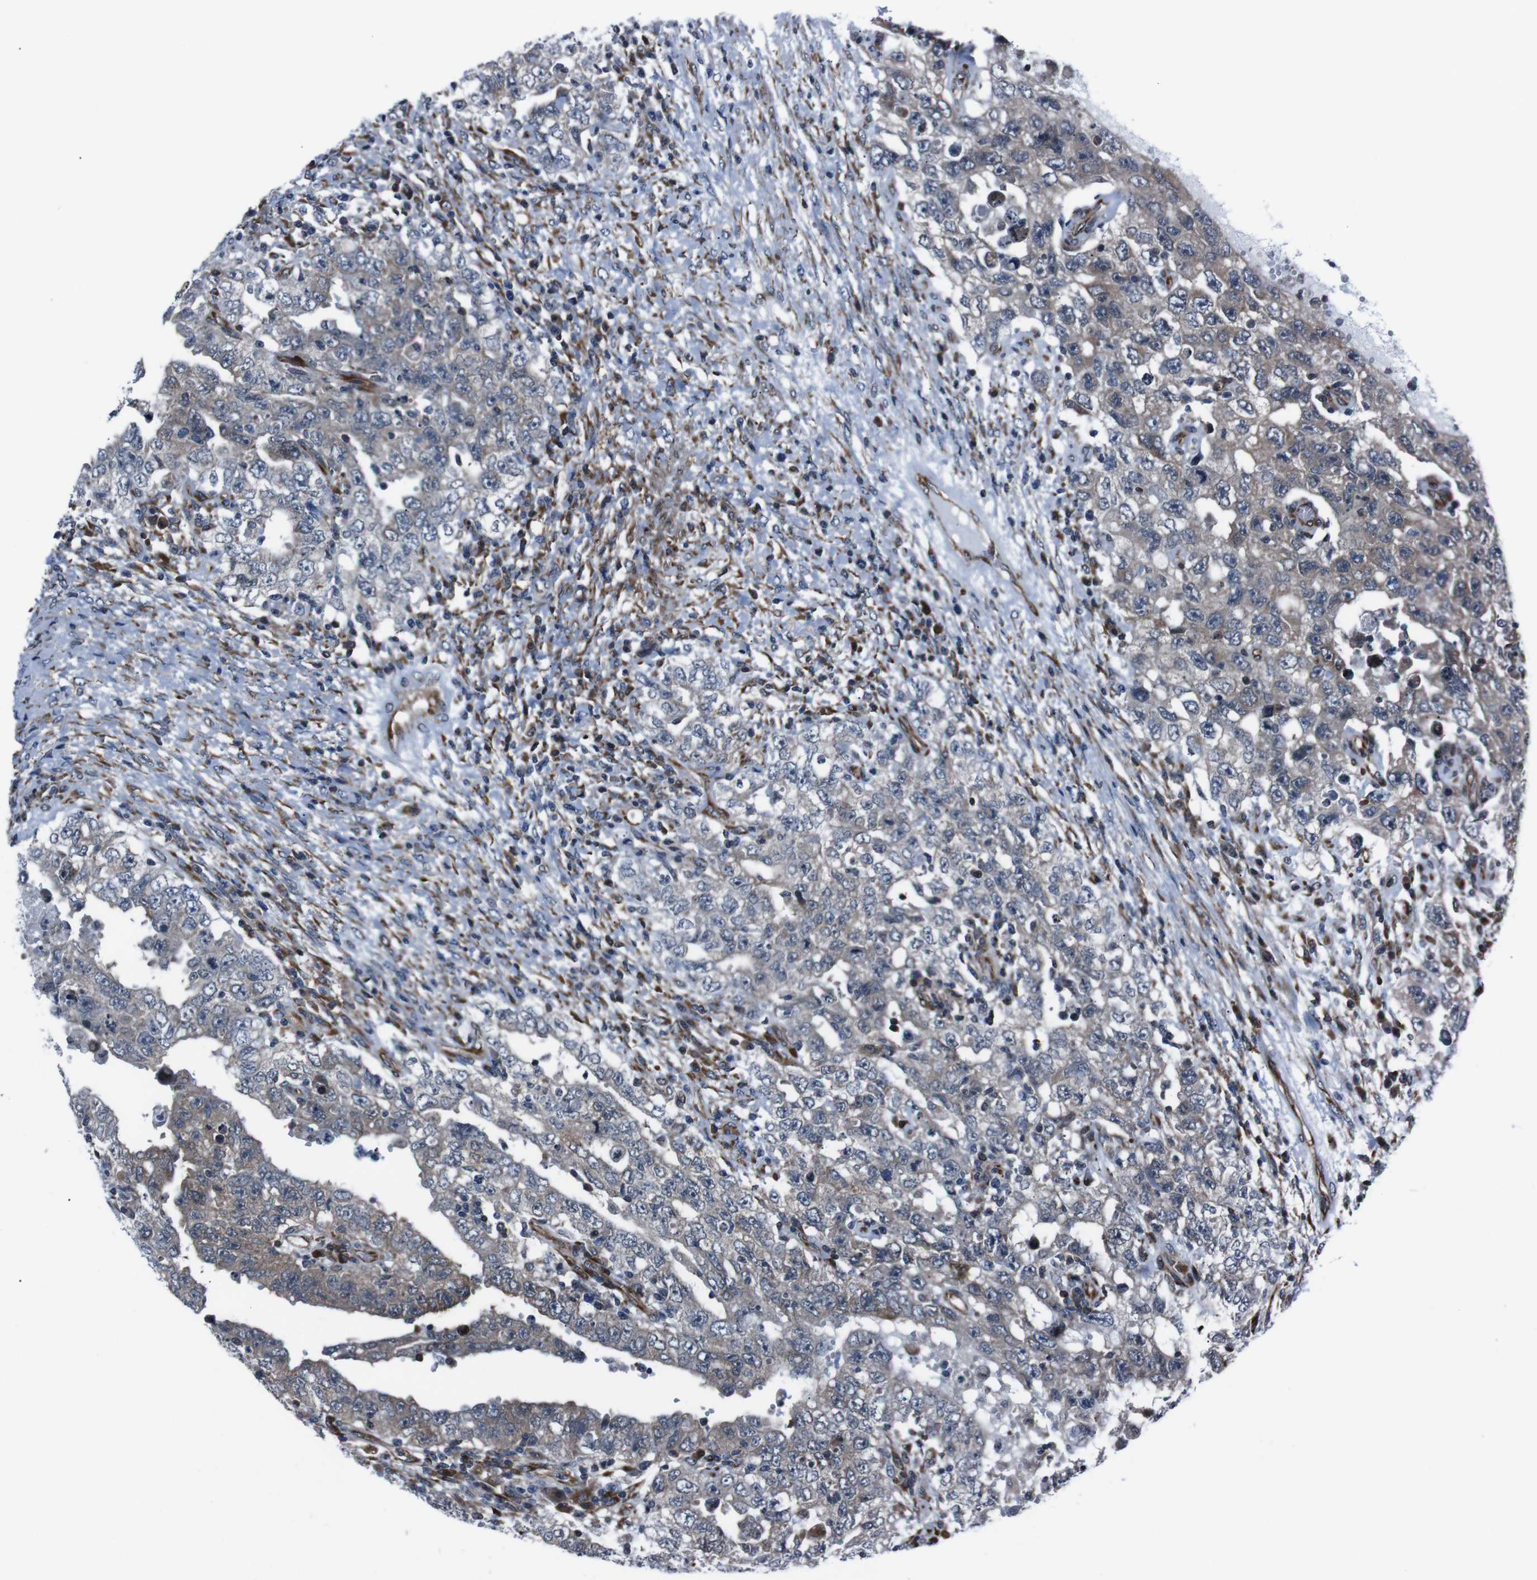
{"staining": {"intensity": "moderate", "quantity": "25%-75%", "location": "cytoplasmic/membranous"}, "tissue": "testis cancer", "cell_type": "Tumor cells", "image_type": "cancer", "snomed": [{"axis": "morphology", "description": "Carcinoma, Embryonal, NOS"}, {"axis": "topography", "description": "Testis"}], "caption": "Immunohistochemical staining of testis cancer (embryonal carcinoma) reveals medium levels of moderate cytoplasmic/membranous protein staining in approximately 25%-75% of tumor cells.", "gene": "EIF4A2", "patient": {"sex": "male", "age": 26}}